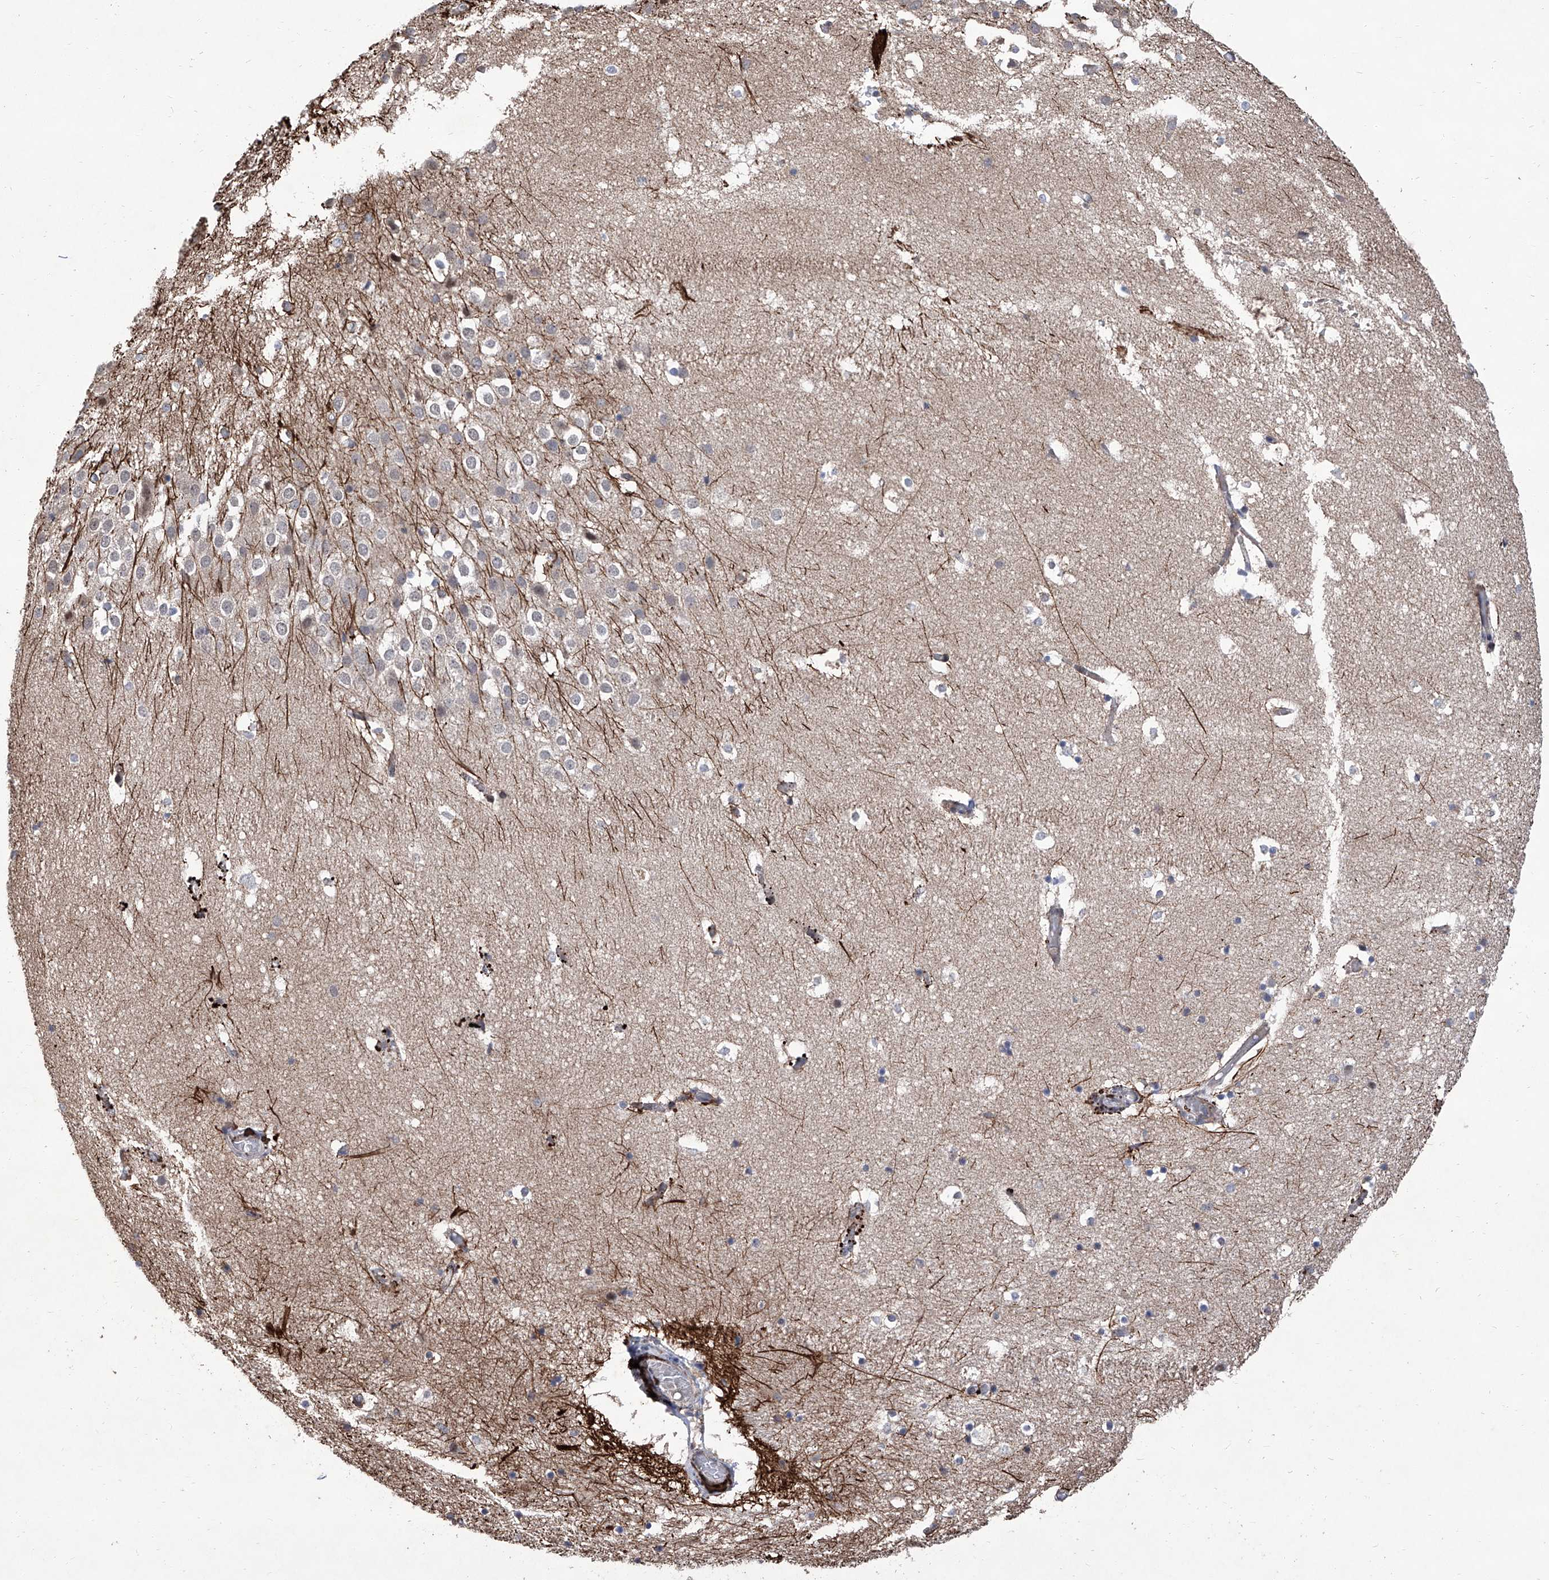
{"staining": {"intensity": "negative", "quantity": "none", "location": "none"}, "tissue": "hippocampus", "cell_type": "Glial cells", "image_type": "normal", "snomed": [{"axis": "morphology", "description": "Normal tissue, NOS"}, {"axis": "topography", "description": "Hippocampus"}], "caption": "An image of human hippocampus is negative for staining in glial cells. (Brightfield microscopy of DAB (3,3'-diaminobenzidine) immunohistochemistry (IHC) at high magnification).", "gene": "FARP2", "patient": {"sex": "female", "age": 52}}